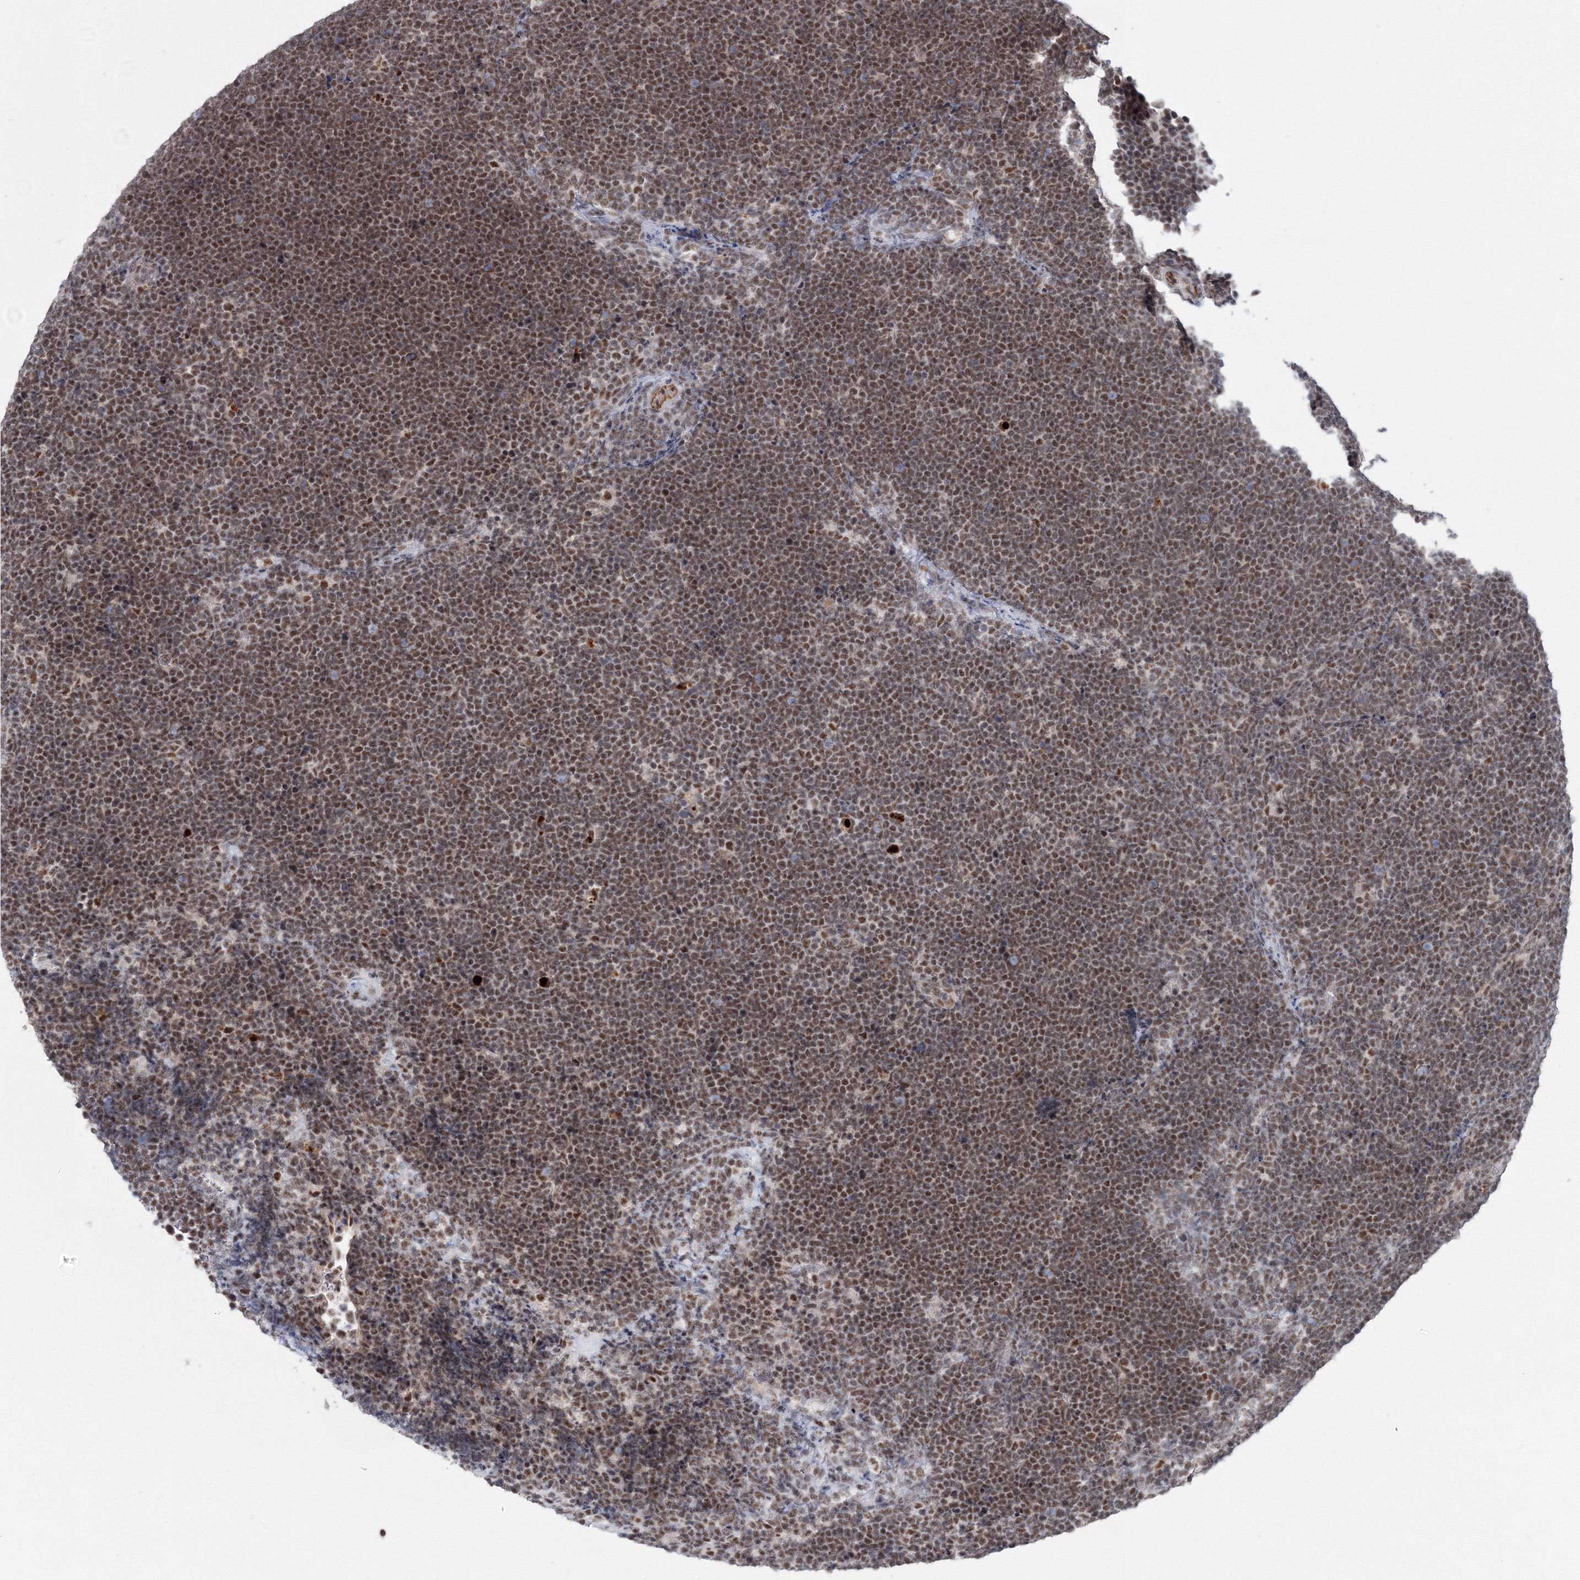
{"staining": {"intensity": "moderate", "quantity": ">75%", "location": "nuclear"}, "tissue": "lymphoma", "cell_type": "Tumor cells", "image_type": "cancer", "snomed": [{"axis": "morphology", "description": "Malignant lymphoma, non-Hodgkin's type, High grade"}, {"axis": "topography", "description": "Lymph node"}], "caption": "Human high-grade malignant lymphoma, non-Hodgkin's type stained with a brown dye exhibits moderate nuclear positive expression in approximately >75% of tumor cells.", "gene": "SF3B6", "patient": {"sex": "male", "age": 13}}